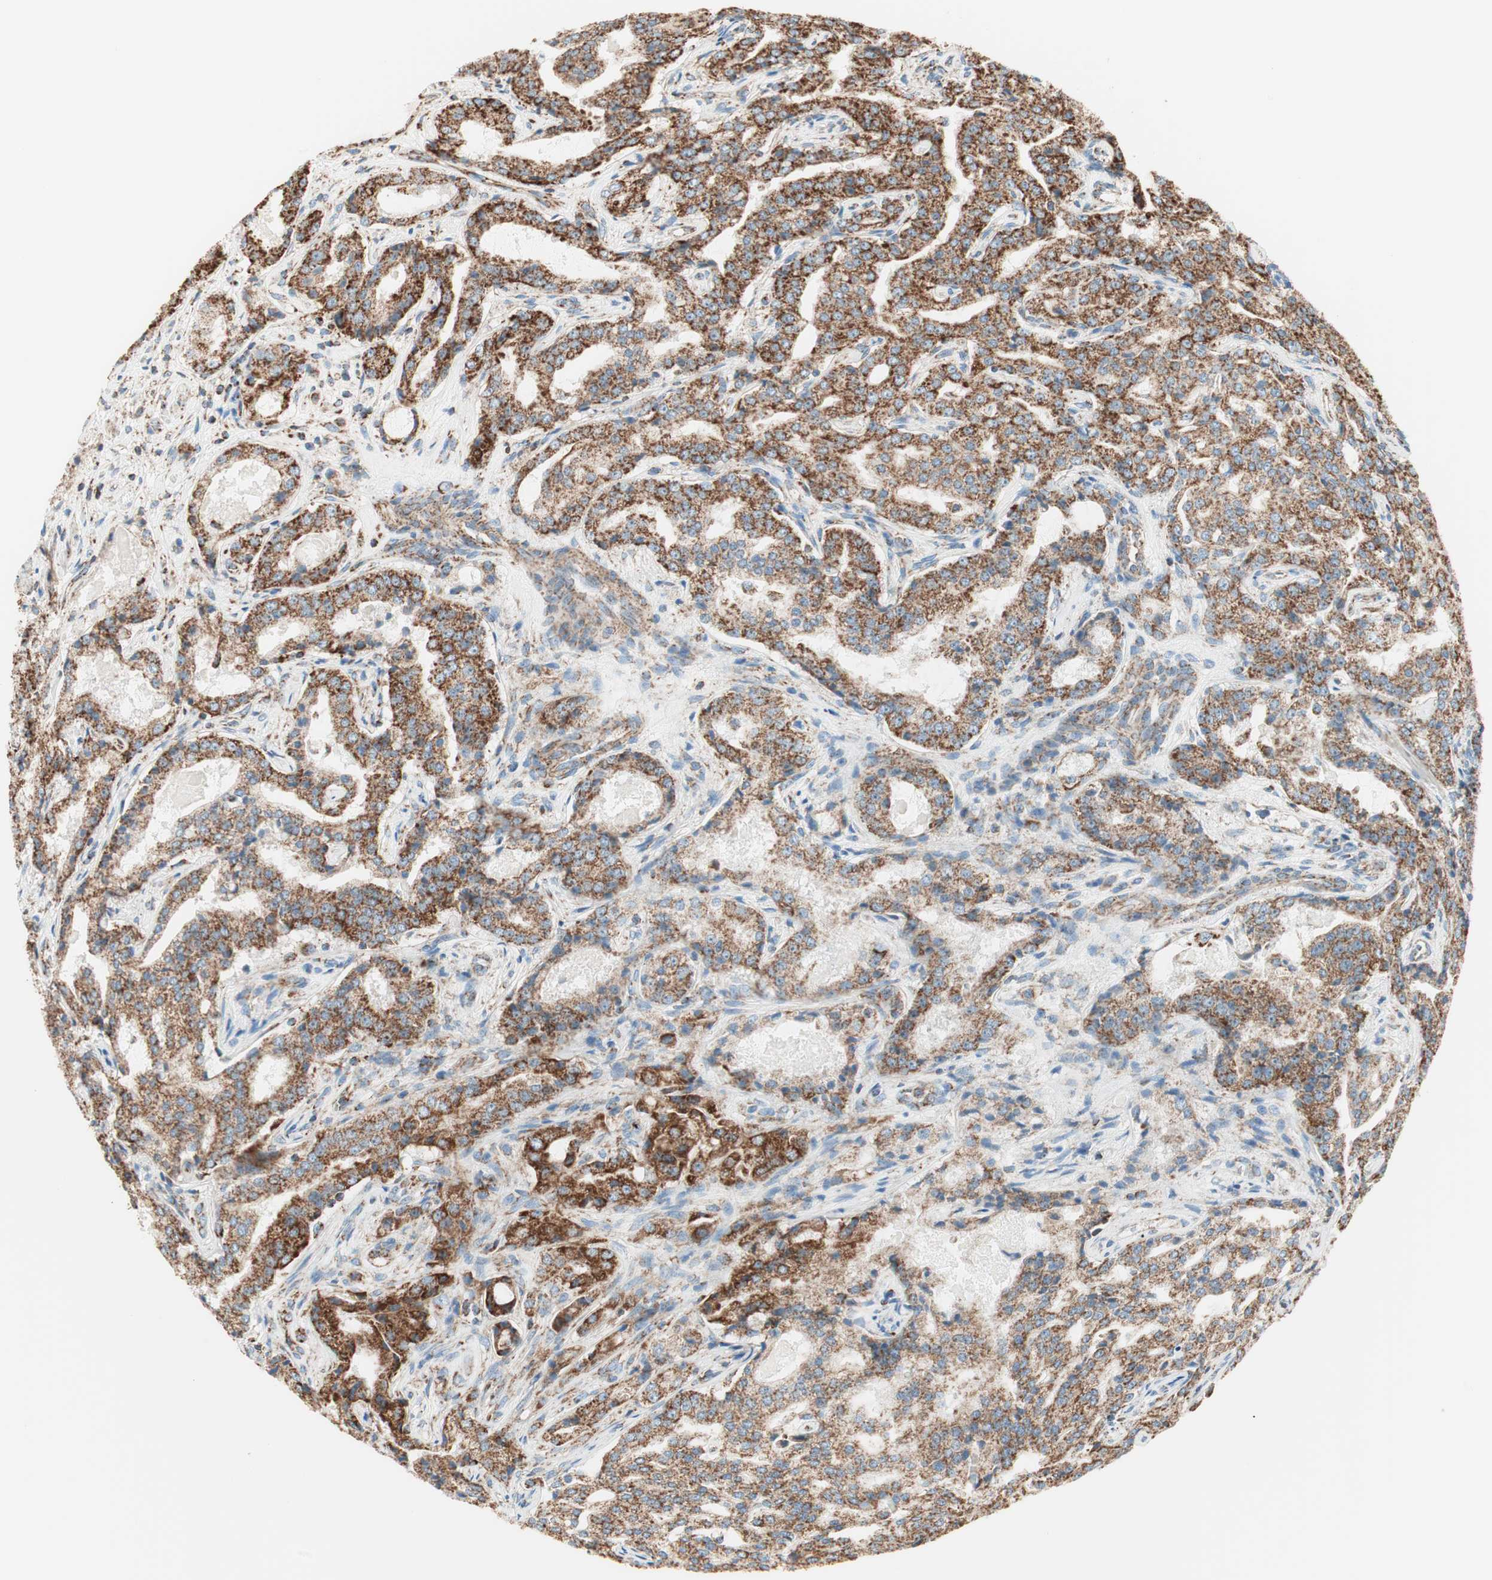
{"staining": {"intensity": "strong", "quantity": ">75%", "location": "cytoplasmic/membranous"}, "tissue": "prostate cancer", "cell_type": "Tumor cells", "image_type": "cancer", "snomed": [{"axis": "morphology", "description": "Adenocarcinoma, High grade"}, {"axis": "topography", "description": "Prostate"}], "caption": "Approximately >75% of tumor cells in prostate cancer demonstrate strong cytoplasmic/membranous protein staining as visualized by brown immunohistochemical staining.", "gene": "TOMM22", "patient": {"sex": "male", "age": 72}}